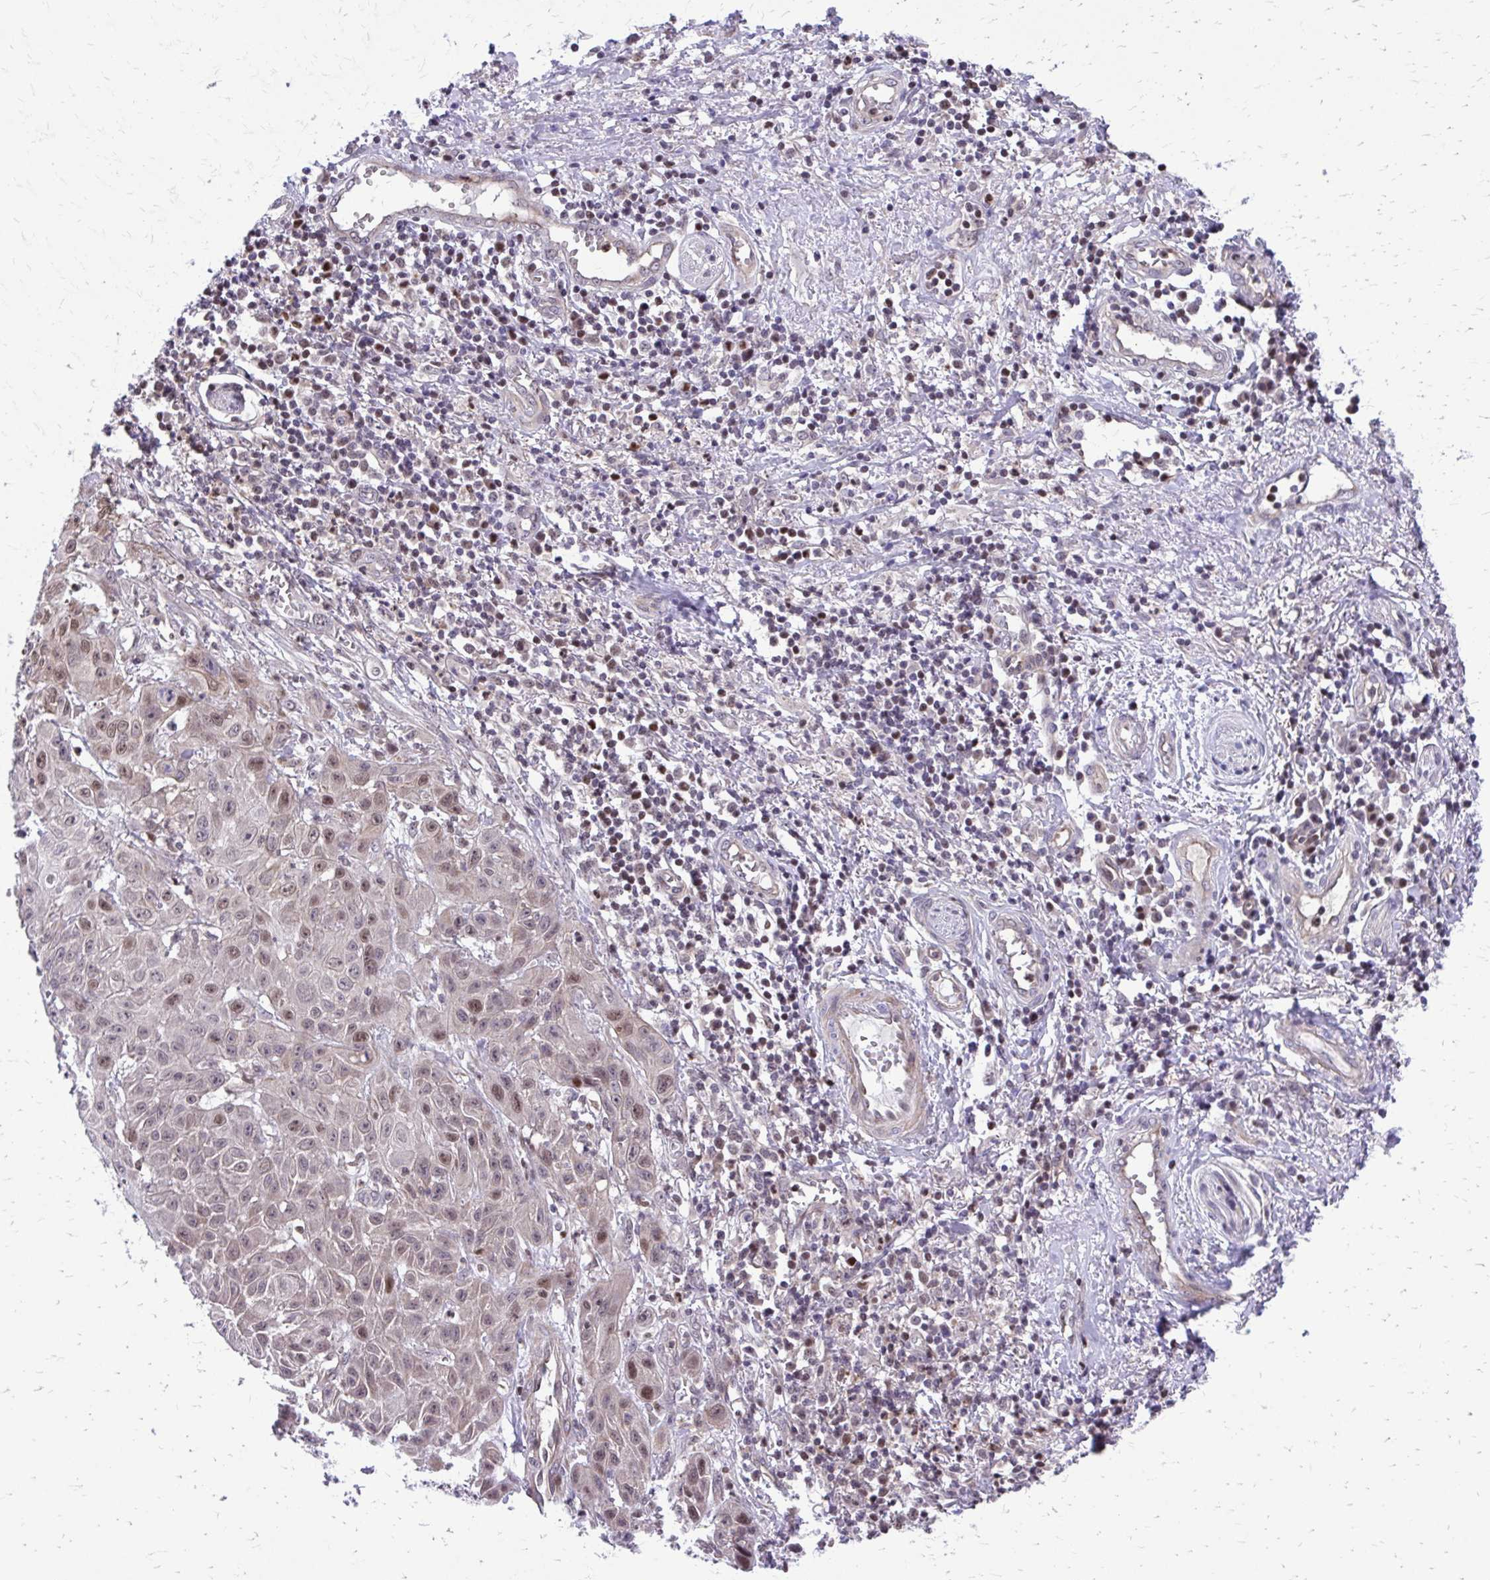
{"staining": {"intensity": "moderate", "quantity": "25%-75%", "location": "nuclear"}, "tissue": "skin cancer", "cell_type": "Tumor cells", "image_type": "cancer", "snomed": [{"axis": "morphology", "description": "Squamous cell carcinoma, NOS"}, {"axis": "topography", "description": "Skin"}, {"axis": "topography", "description": "Vulva"}], "caption": "Skin cancer (squamous cell carcinoma) stained with immunohistochemistry shows moderate nuclear staining in approximately 25%-75% of tumor cells.", "gene": "ANKRD30B", "patient": {"sex": "female", "age": 71}}